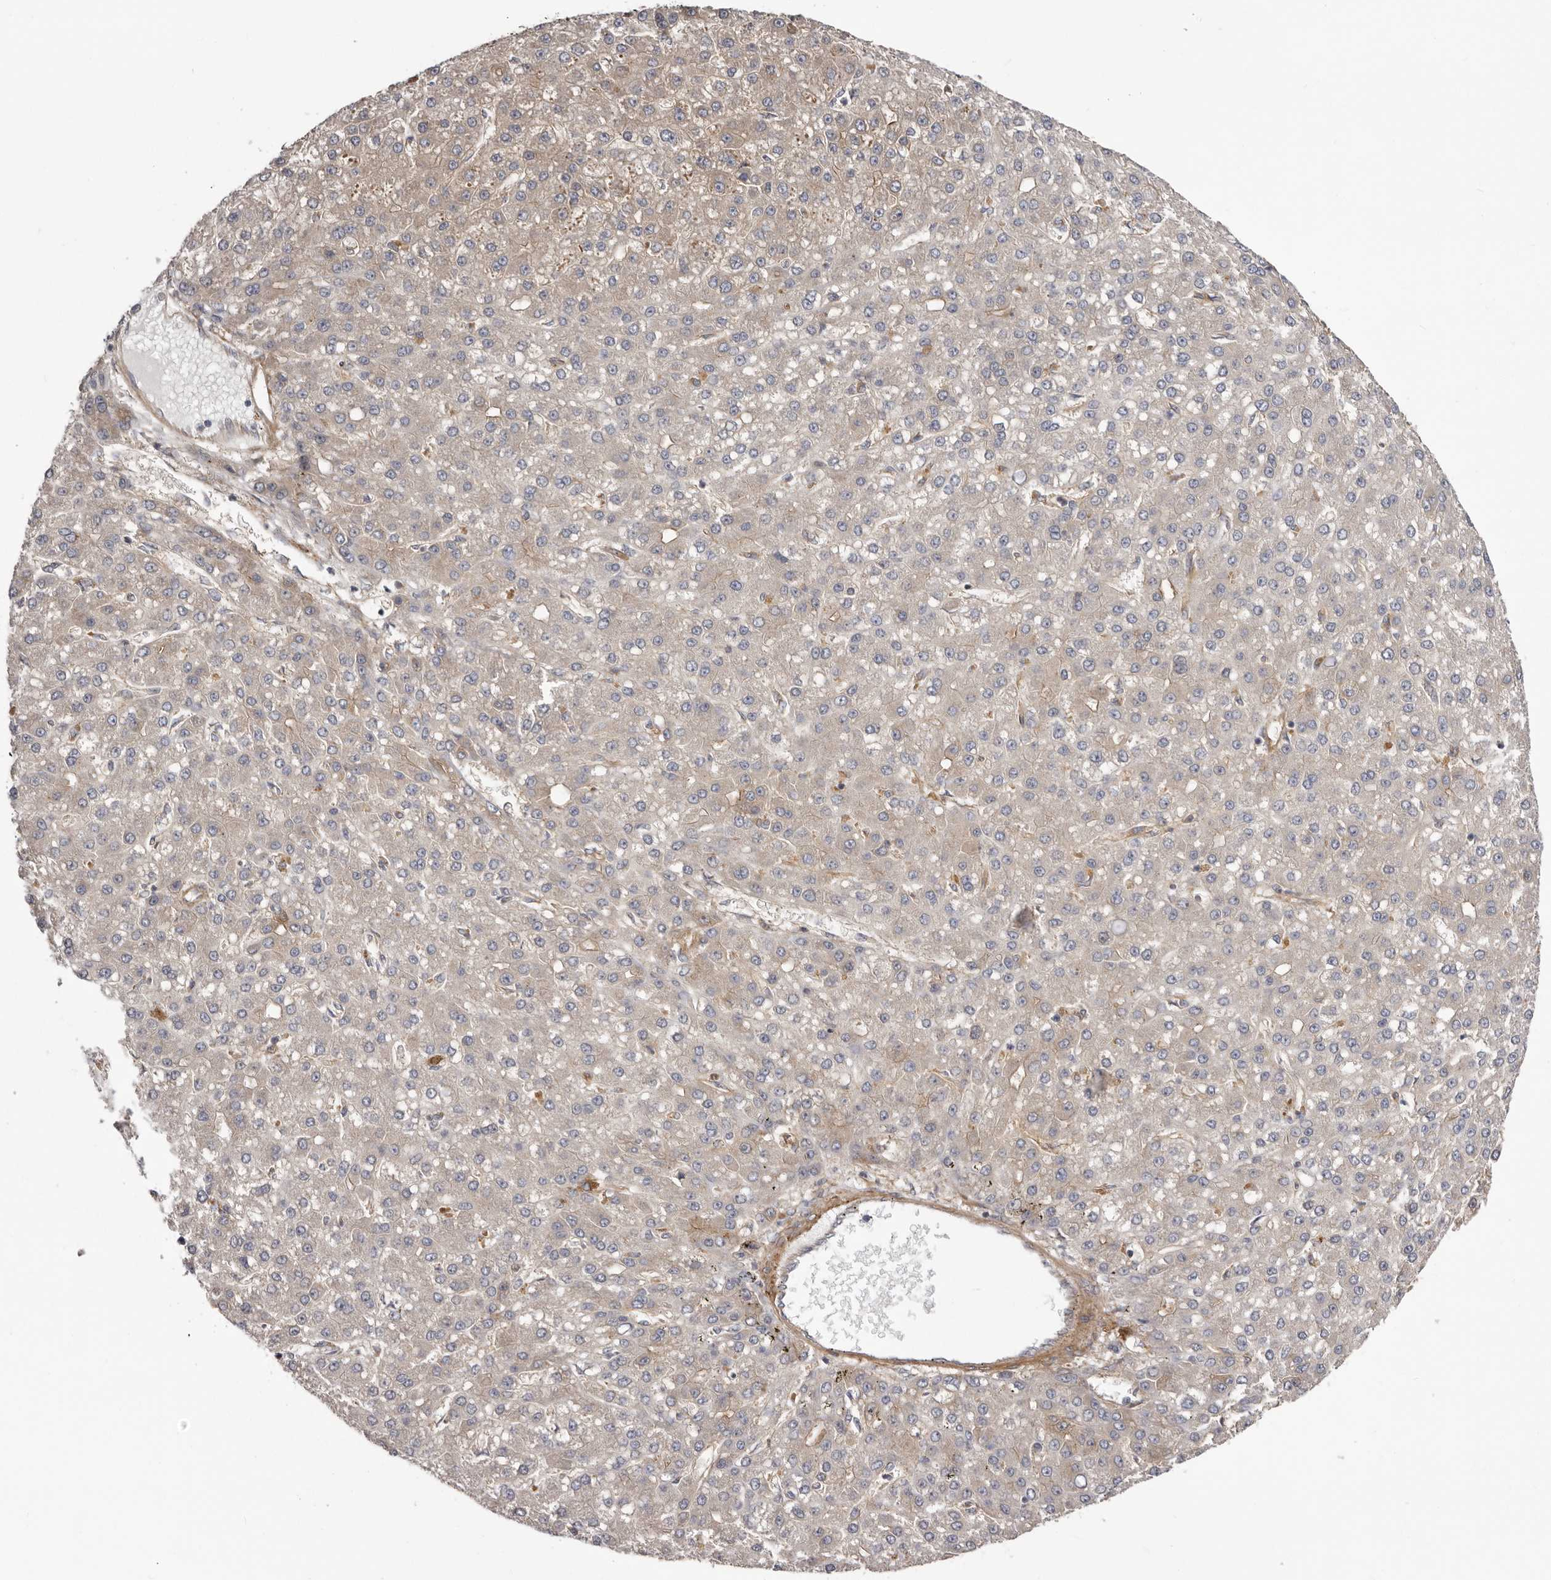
{"staining": {"intensity": "negative", "quantity": "none", "location": "none"}, "tissue": "liver cancer", "cell_type": "Tumor cells", "image_type": "cancer", "snomed": [{"axis": "morphology", "description": "Carcinoma, Hepatocellular, NOS"}, {"axis": "topography", "description": "Liver"}], "caption": "Immunohistochemistry (IHC) micrograph of liver hepatocellular carcinoma stained for a protein (brown), which demonstrates no positivity in tumor cells. (DAB (3,3'-diaminobenzidine) IHC with hematoxylin counter stain).", "gene": "ENAH", "patient": {"sex": "male", "age": 67}}